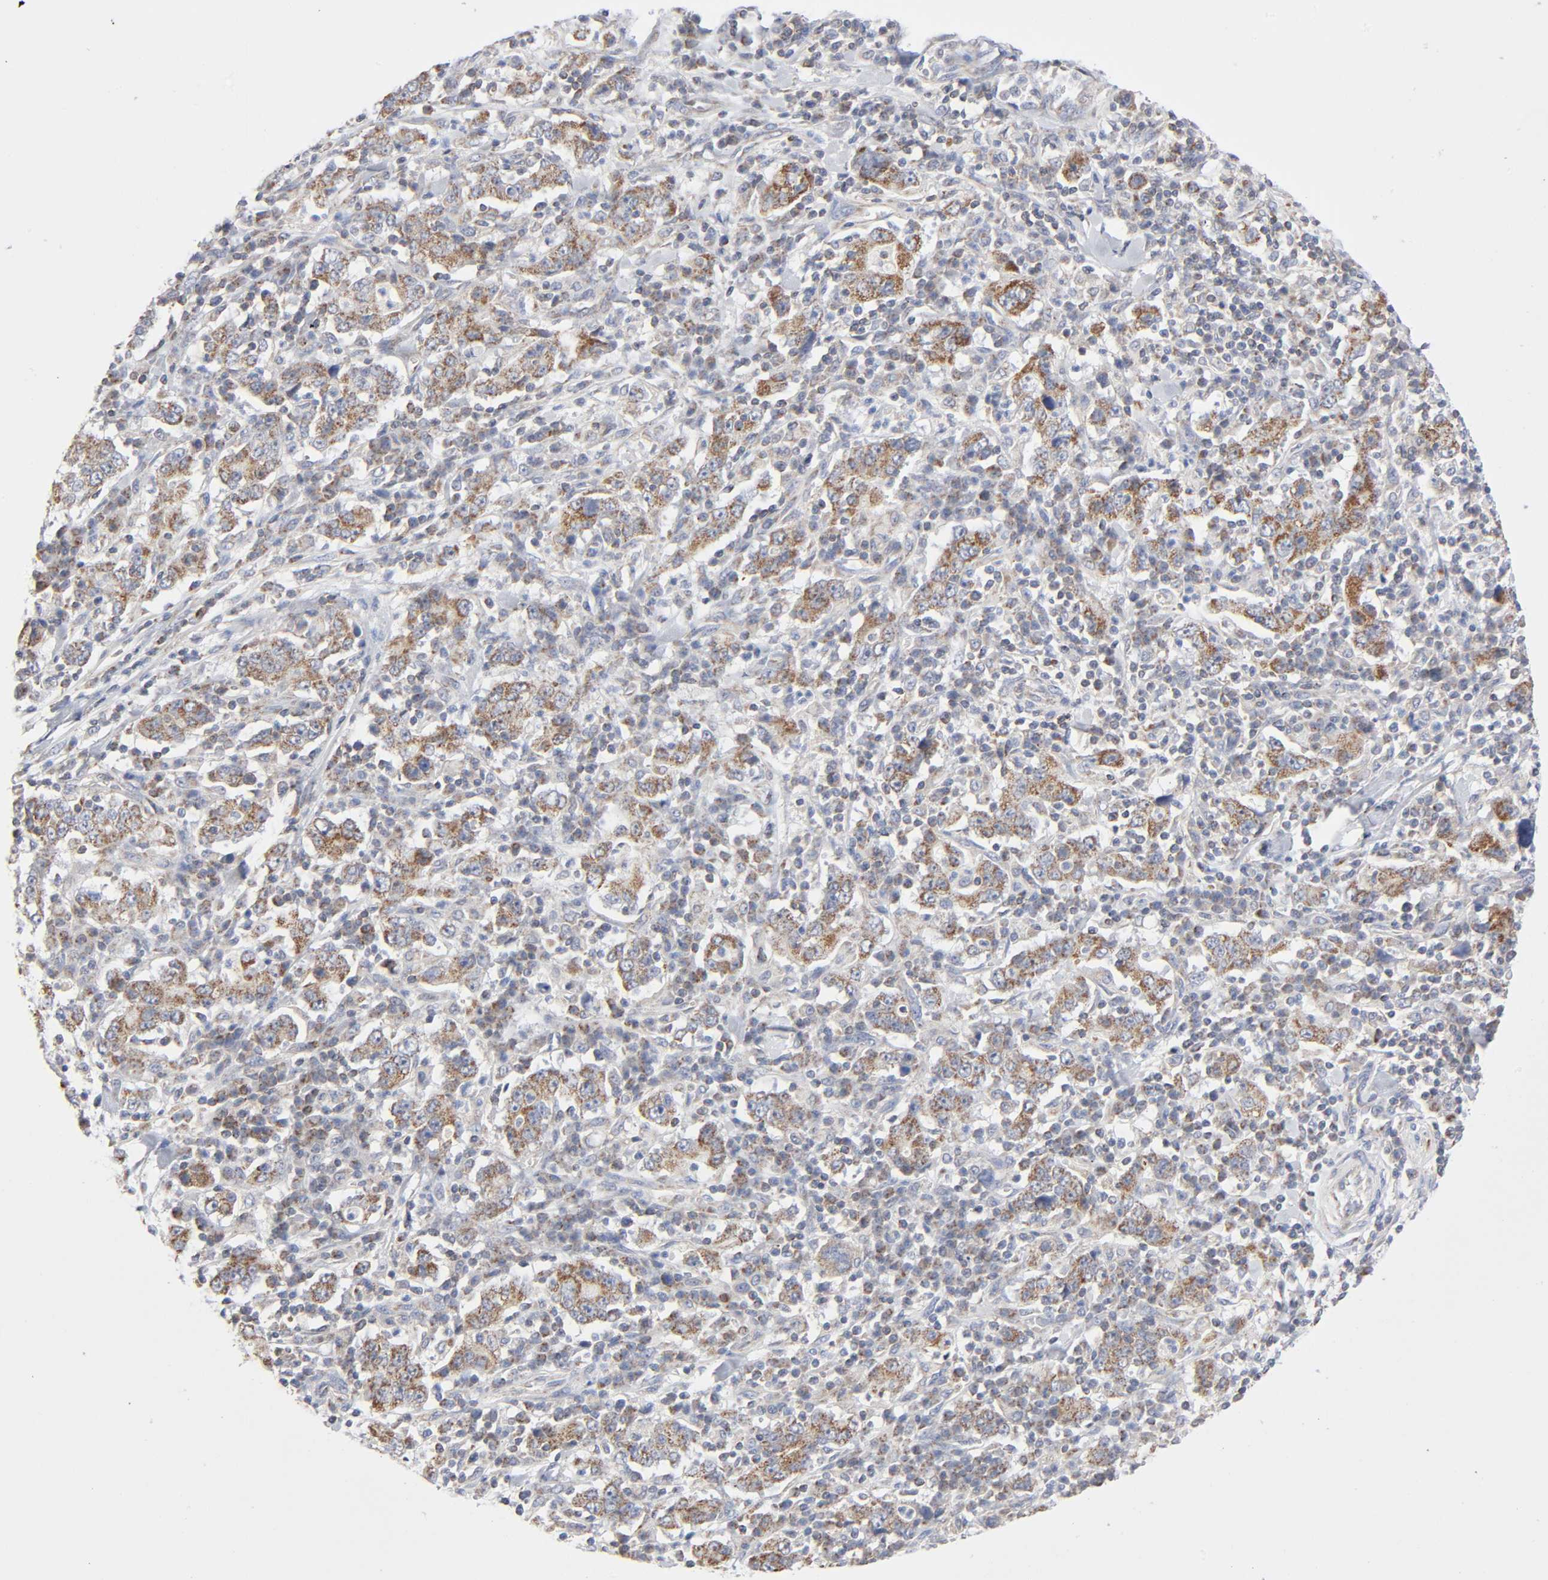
{"staining": {"intensity": "moderate", "quantity": ">75%", "location": "cytoplasmic/membranous"}, "tissue": "stomach cancer", "cell_type": "Tumor cells", "image_type": "cancer", "snomed": [{"axis": "morphology", "description": "Normal tissue, NOS"}, {"axis": "morphology", "description": "Adenocarcinoma, NOS"}, {"axis": "topography", "description": "Stomach, upper"}, {"axis": "topography", "description": "Stomach"}], "caption": "Brown immunohistochemical staining in human adenocarcinoma (stomach) demonstrates moderate cytoplasmic/membranous expression in approximately >75% of tumor cells.", "gene": "SYT16", "patient": {"sex": "male", "age": 59}}